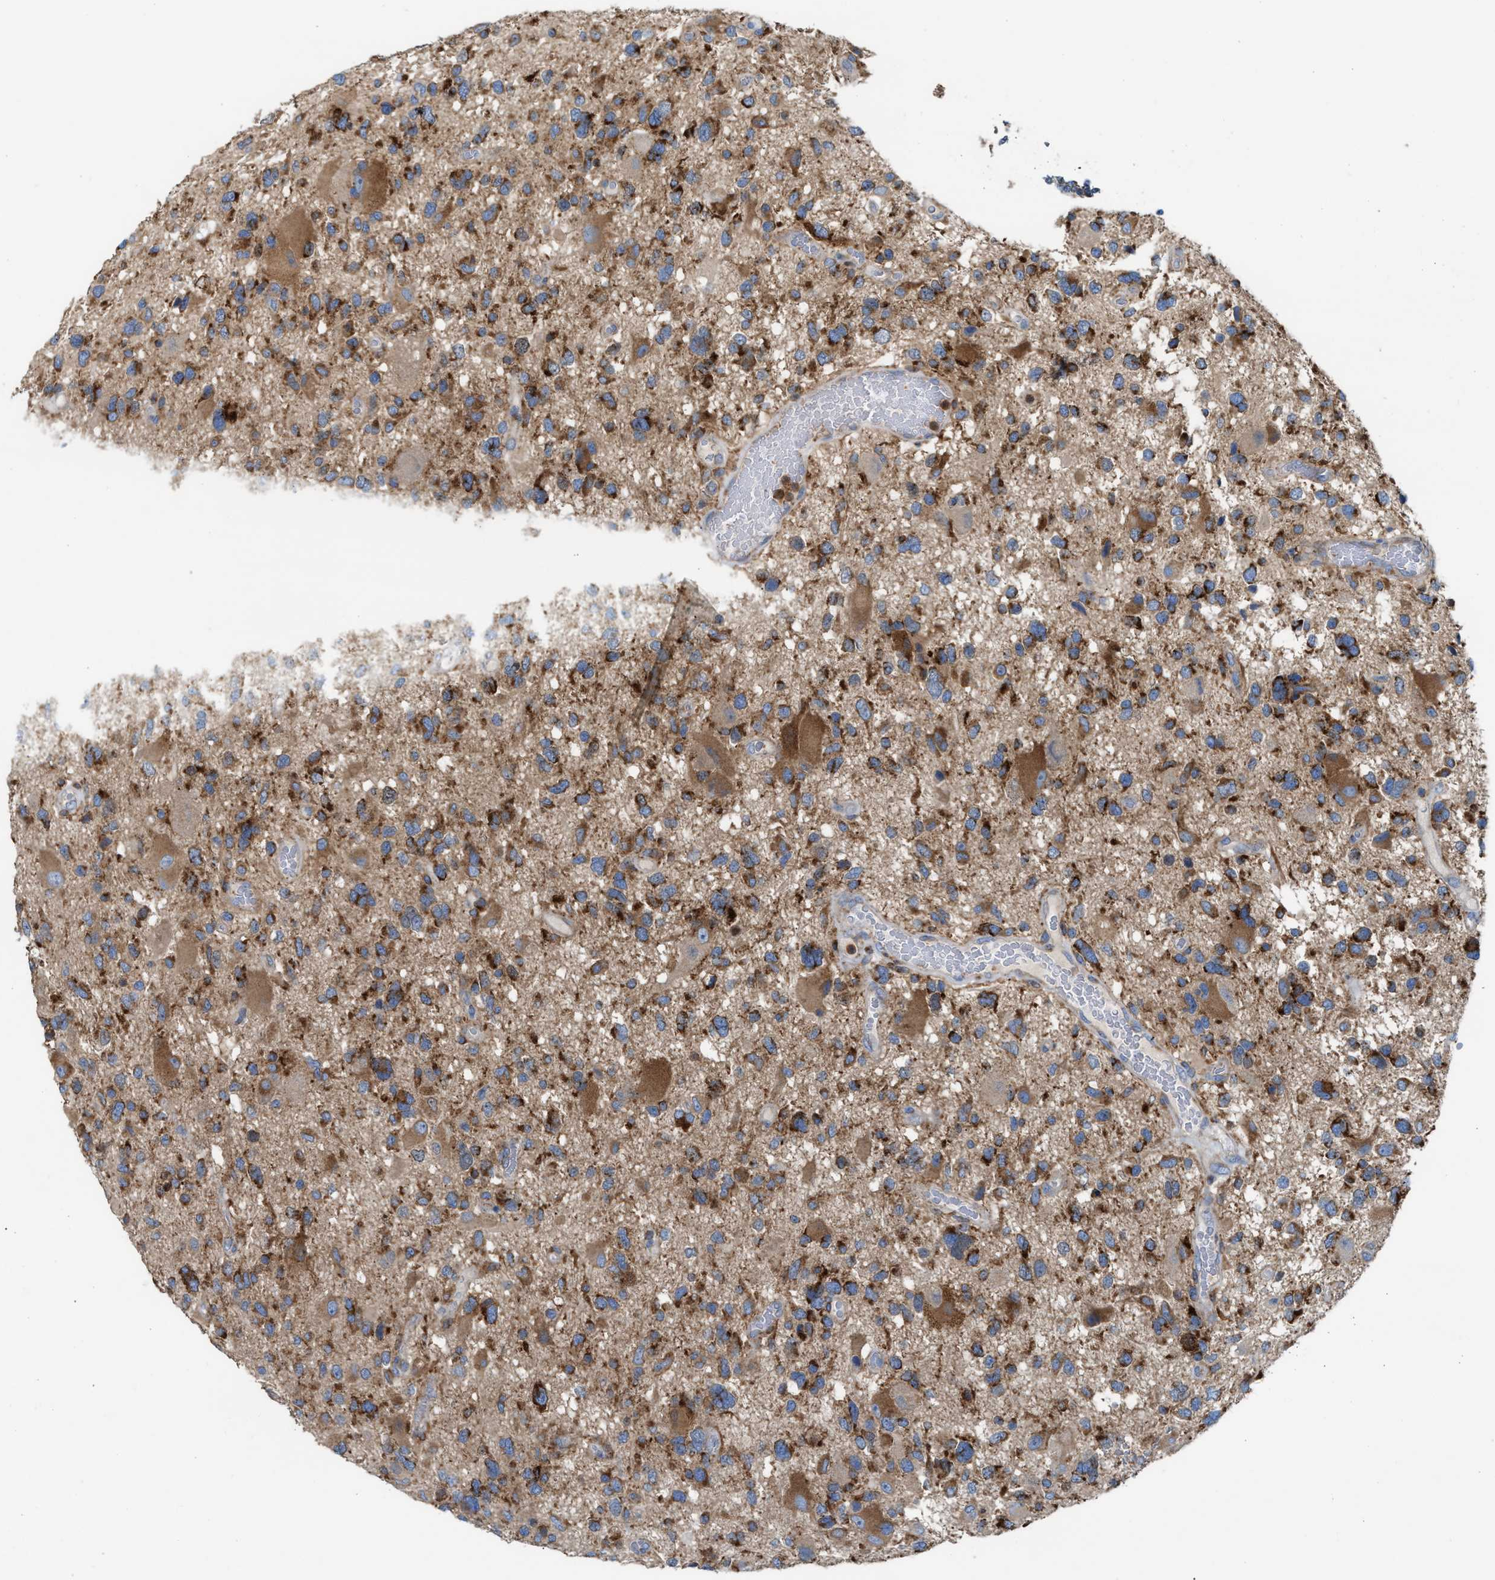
{"staining": {"intensity": "strong", "quantity": ">75%", "location": "cytoplasmic/membranous"}, "tissue": "glioma", "cell_type": "Tumor cells", "image_type": "cancer", "snomed": [{"axis": "morphology", "description": "Glioma, malignant, High grade"}, {"axis": "topography", "description": "Brain"}], "caption": "High-grade glioma (malignant) stained for a protein (brown) displays strong cytoplasmic/membranous positive staining in approximately >75% of tumor cells.", "gene": "TBC1D15", "patient": {"sex": "male", "age": 33}}